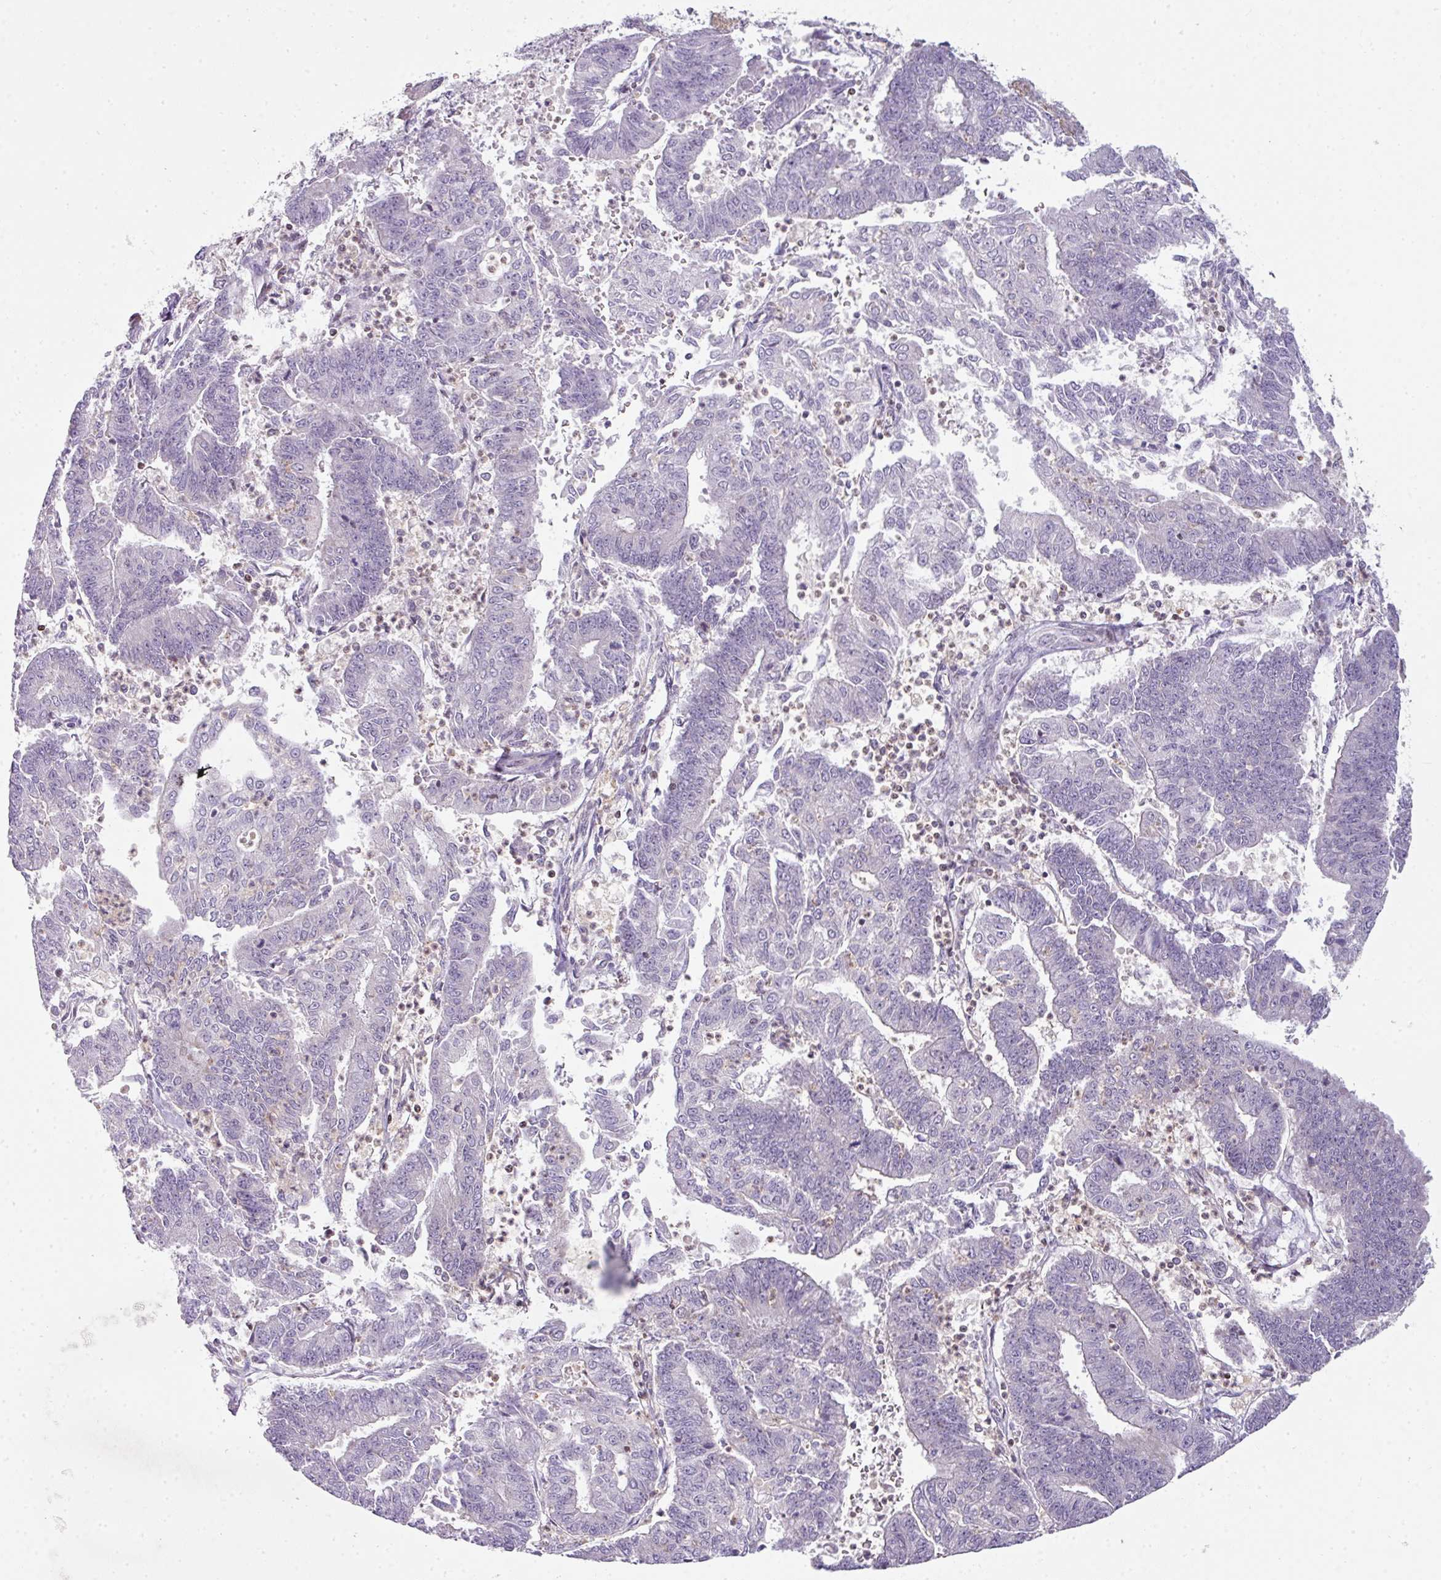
{"staining": {"intensity": "negative", "quantity": "none", "location": "none"}, "tissue": "endometrial cancer", "cell_type": "Tumor cells", "image_type": "cancer", "snomed": [{"axis": "morphology", "description": "Adenocarcinoma, NOS"}, {"axis": "topography", "description": "Endometrium"}], "caption": "High power microscopy histopathology image of an IHC histopathology image of endometrial adenocarcinoma, revealing no significant staining in tumor cells.", "gene": "STAT5A", "patient": {"sex": "female", "age": 73}}